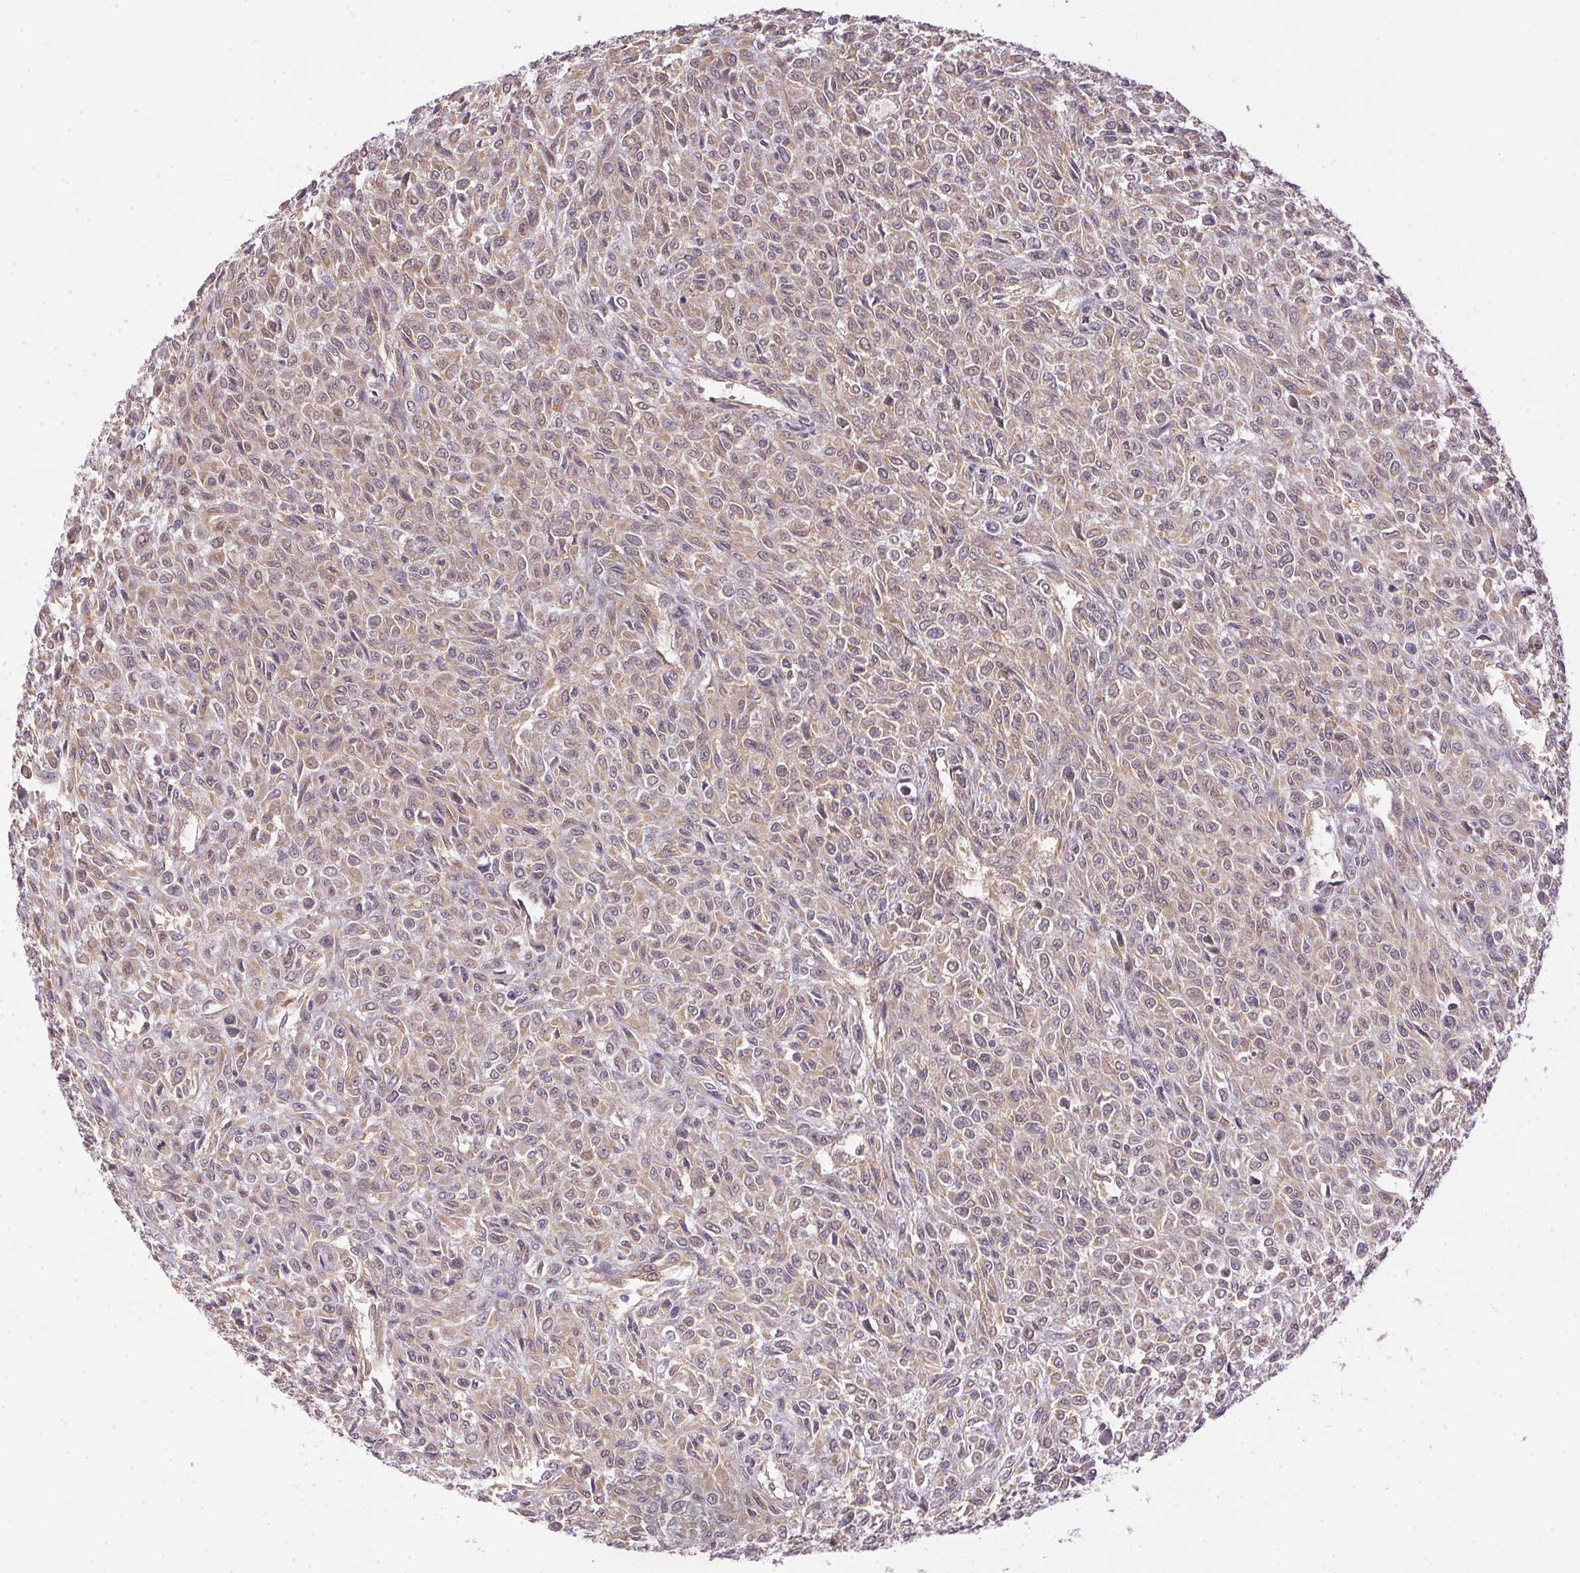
{"staining": {"intensity": "weak", "quantity": "25%-75%", "location": "cytoplasmic/membranous"}, "tissue": "renal cancer", "cell_type": "Tumor cells", "image_type": "cancer", "snomed": [{"axis": "morphology", "description": "Adenocarcinoma, NOS"}, {"axis": "topography", "description": "Kidney"}], "caption": "Tumor cells exhibit weak cytoplasmic/membranous expression in about 25%-75% of cells in renal adenocarcinoma. (Brightfield microscopy of DAB IHC at high magnification).", "gene": "CFAP92", "patient": {"sex": "male", "age": 58}}